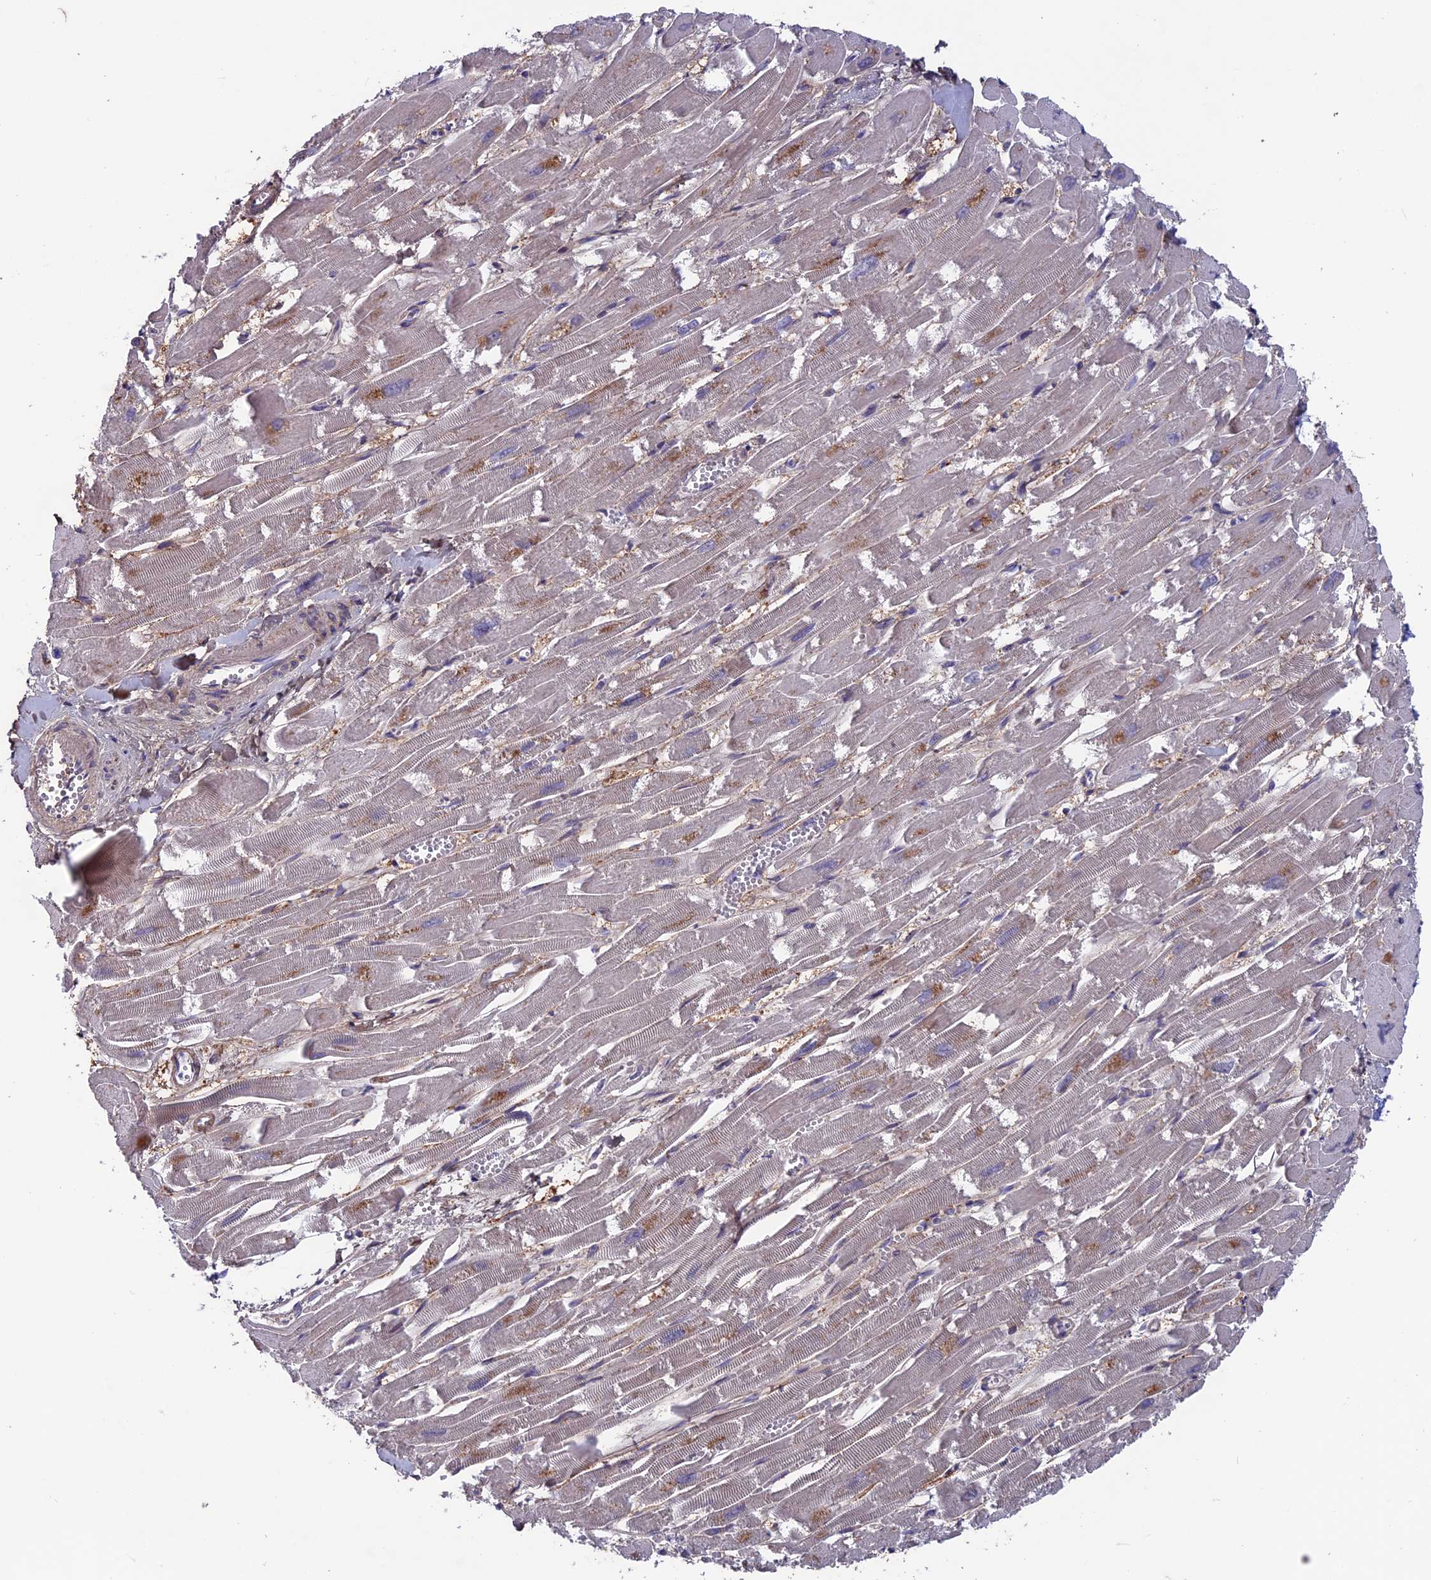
{"staining": {"intensity": "moderate", "quantity": "<25%", "location": "cytoplasmic/membranous"}, "tissue": "heart muscle", "cell_type": "Cardiomyocytes", "image_type": "normal", "snomed": [{"axis": "morphology", "description": "Normal tissue, NOS"}, {"axis": "topography", "description": "Heart"}], "caption": "A micrograph of heart muscle stained for a protein demonstrates moderate cytoplasmic/membranous brown staining in cardiomyocytes. The staining is performed using DAB (3,3'-diaminobenzidine) brown chromogen to label protein expression. The nuclei are counter-stained blue using hematoxylin.", "gene": "MAST2", "patient": {"sex": "male", "age": 54}}